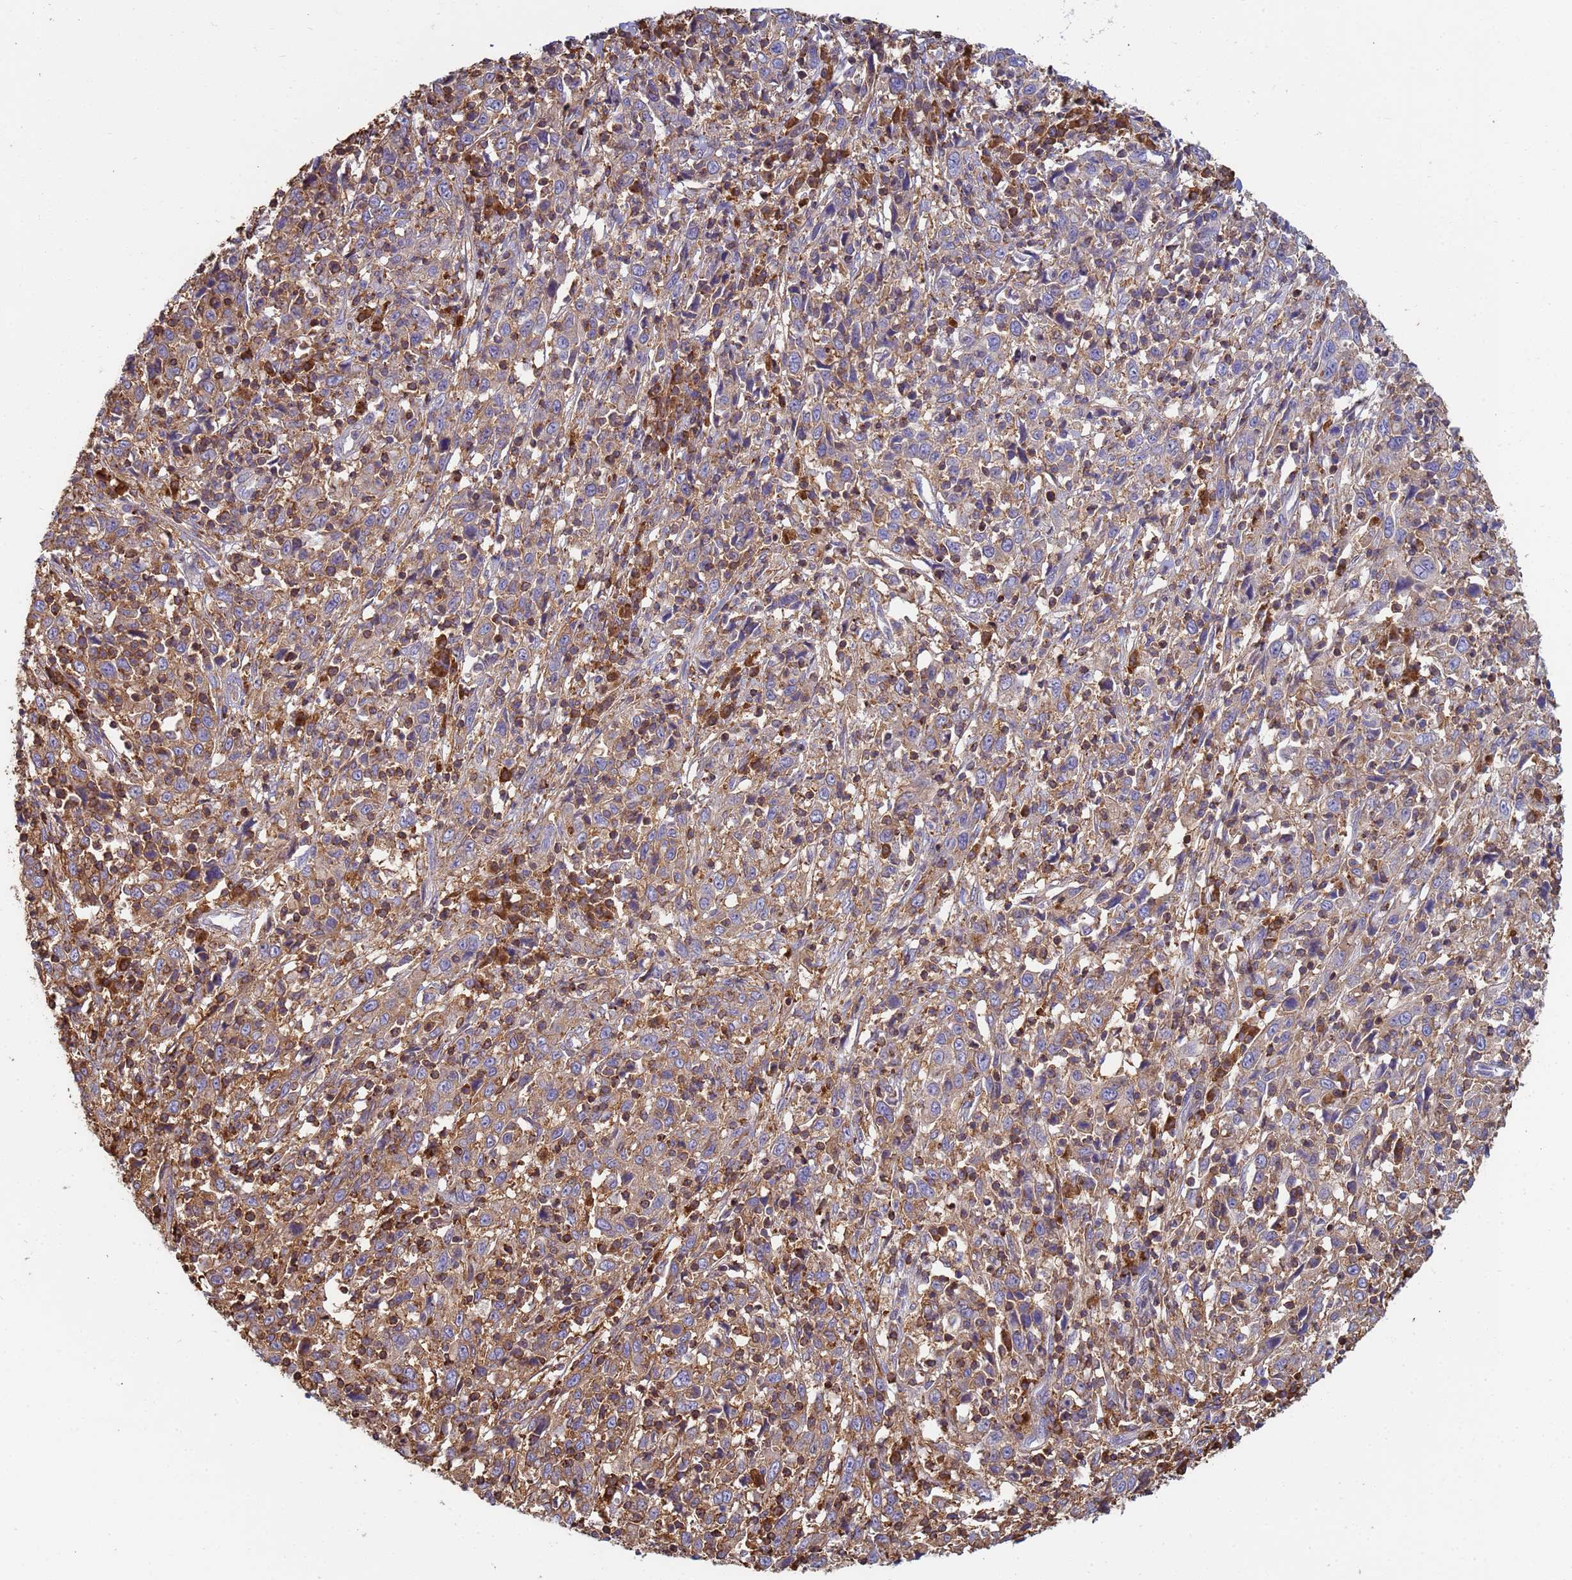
{"staining": {"intensity": "moderate", "quantity": "25%-75%", "location": "cytoplasmic/membranous"}, "tissue": "cervical cancer", "cell_type": "Tumor cells", "image_type": "cancer", "snomed": [{"axis": "morphology", "description": "Squamous cell carcinoma, NOS"}, {"axis": "topography", "description": "Cervix"}], "caption": "Protein analysis of cervical cancer tissue displays moderate cytoplasmic/membranous positivity in approximately 25%-75% of tumor cells. The staining was performed using DAB (3,3'-diaminobenzidine) to visualize the protein expression in brown, while the nuclei were stained in blue with hematoxylin (Magnification: 20x).", "gene": "ZNG1B", "patient": {"sex": "female", "age": 46}}